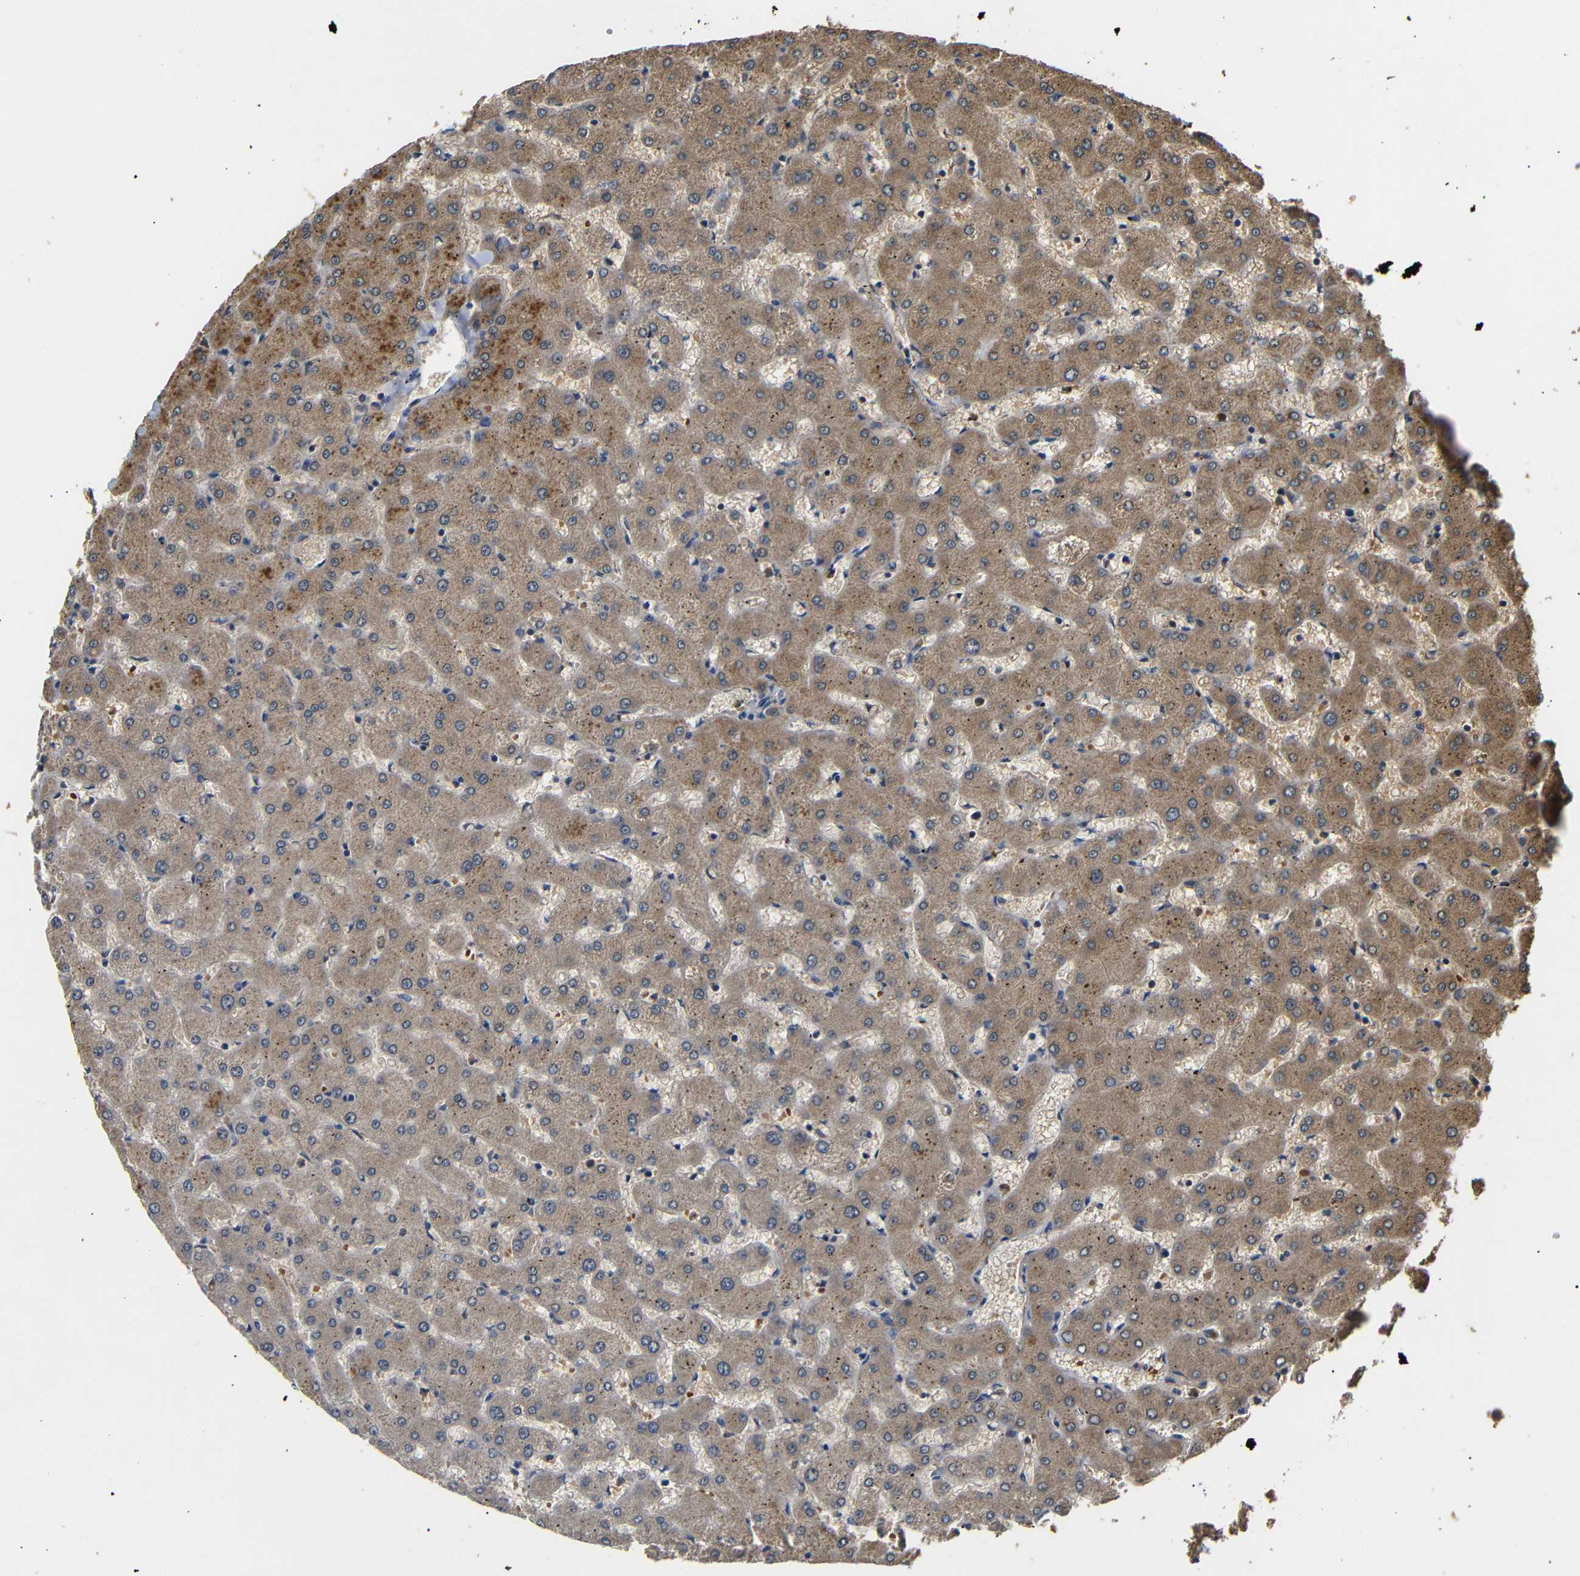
{"staining": {"intensity": "moderate", "quantity": ">75%", "location": "cytoplasmic/membranous"}, "tissue": "liver", "cell_type": "Cholangiocytes", "image_type": "normal", "snomed": [{"axis": "morphology", "description": "Normal tissue, NOS"}, {"axis": "topography", "description": "Liver"}], "caption": "Approximately >75% of cholangiocytes in normal liver show moderate cytoplasmic/membranous protein positivity as visualized by brown immunohistochemical staining.", "gene": "DDR1", "patient": {"sex": "female", "age": 63}}